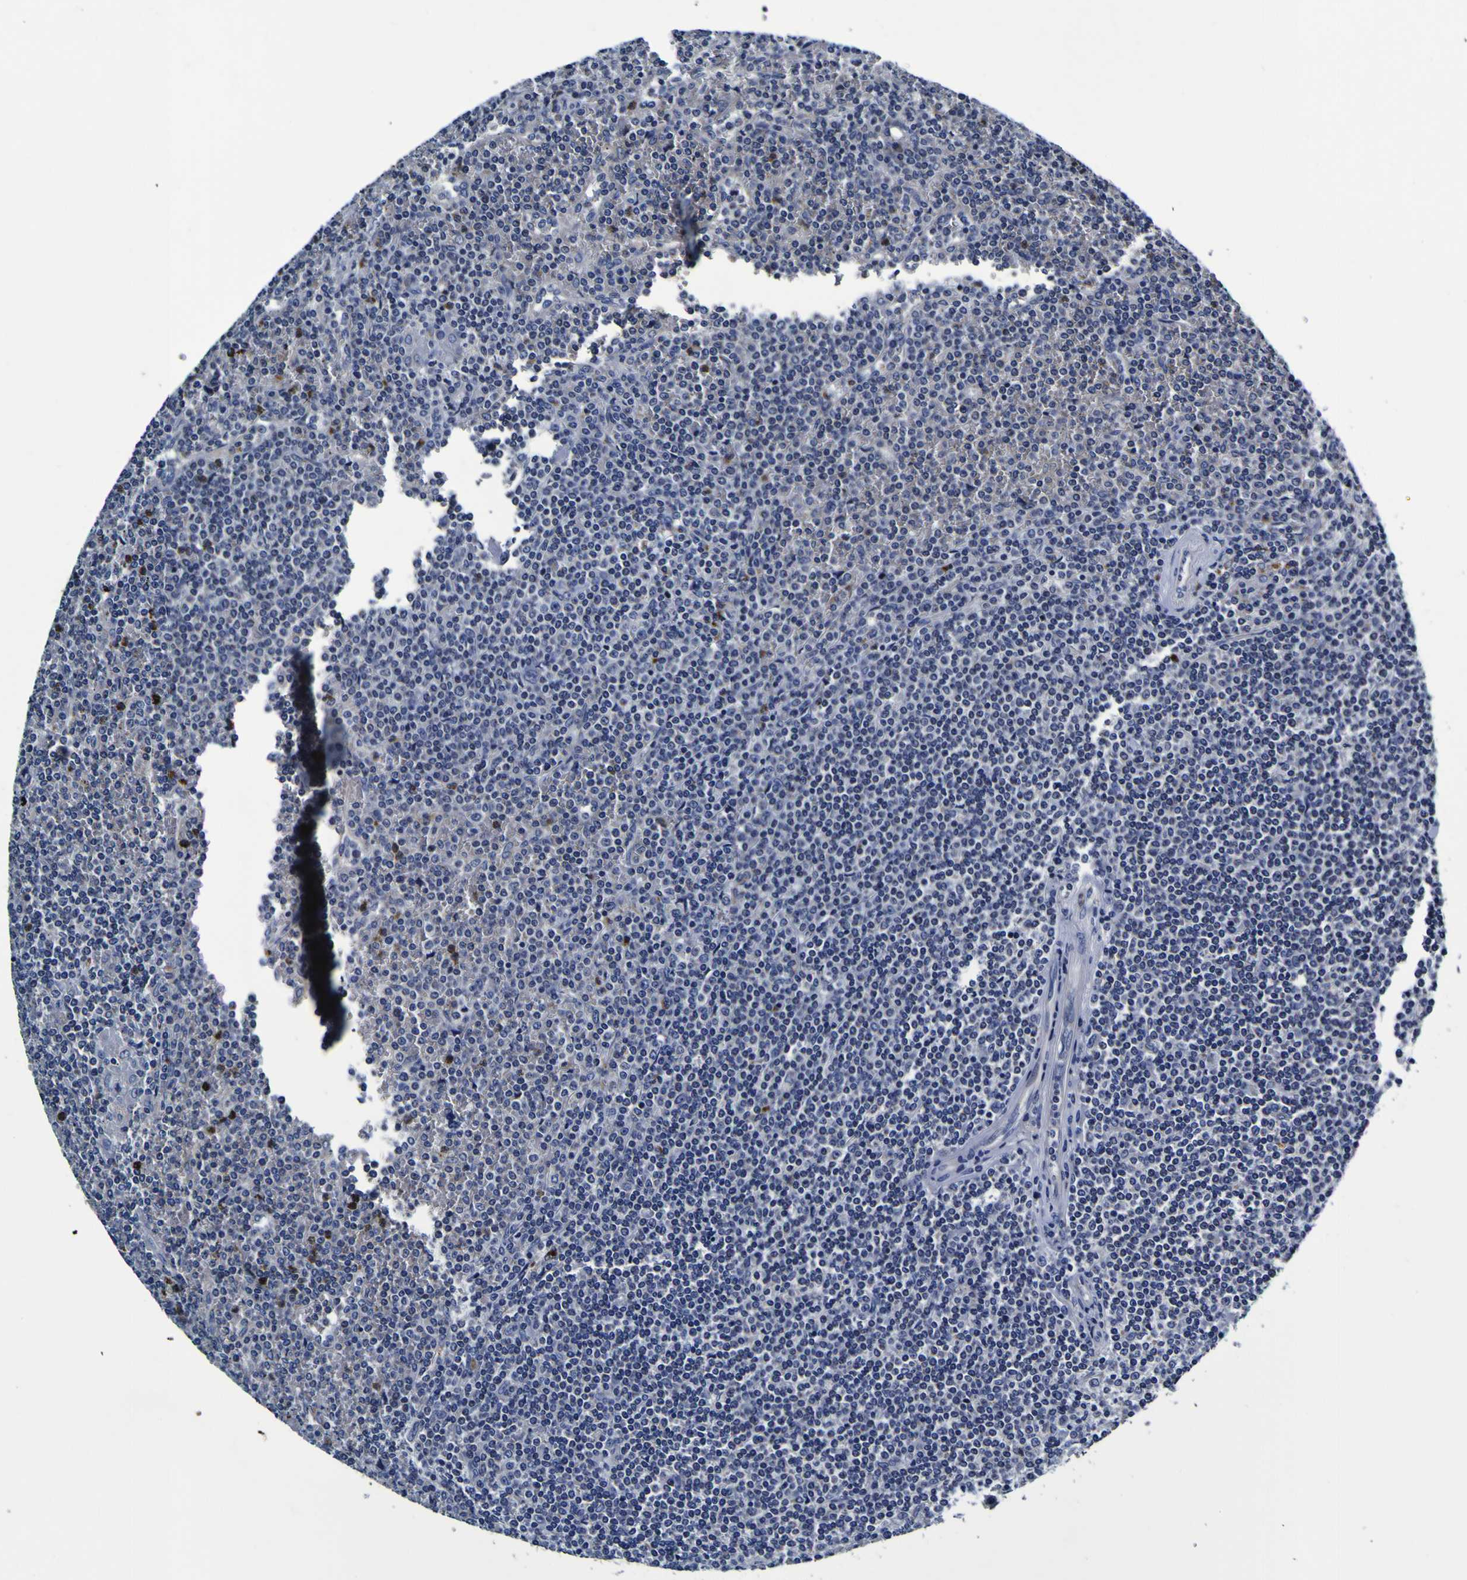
{"staining": {"intensity": "negative", "quantity": "none", "location": "none"}, "tissue": "lymphoma", "cell_type": "Tumor cells", "image_type": "cancer", "snomed": [{"axis": "morphology", "description": "Malignant lymphoma, non-Hodgkin's type, Low grade"}, {"axis": "topography", "description": "Spleen"}], "caption": "Immunohistochemistry micrograph of lymphoma stained for a protein (brown), which demonstrates no expression in tumor cells.", "gene": "PANK4", "patient": {"sex": "female", "age": 19}}